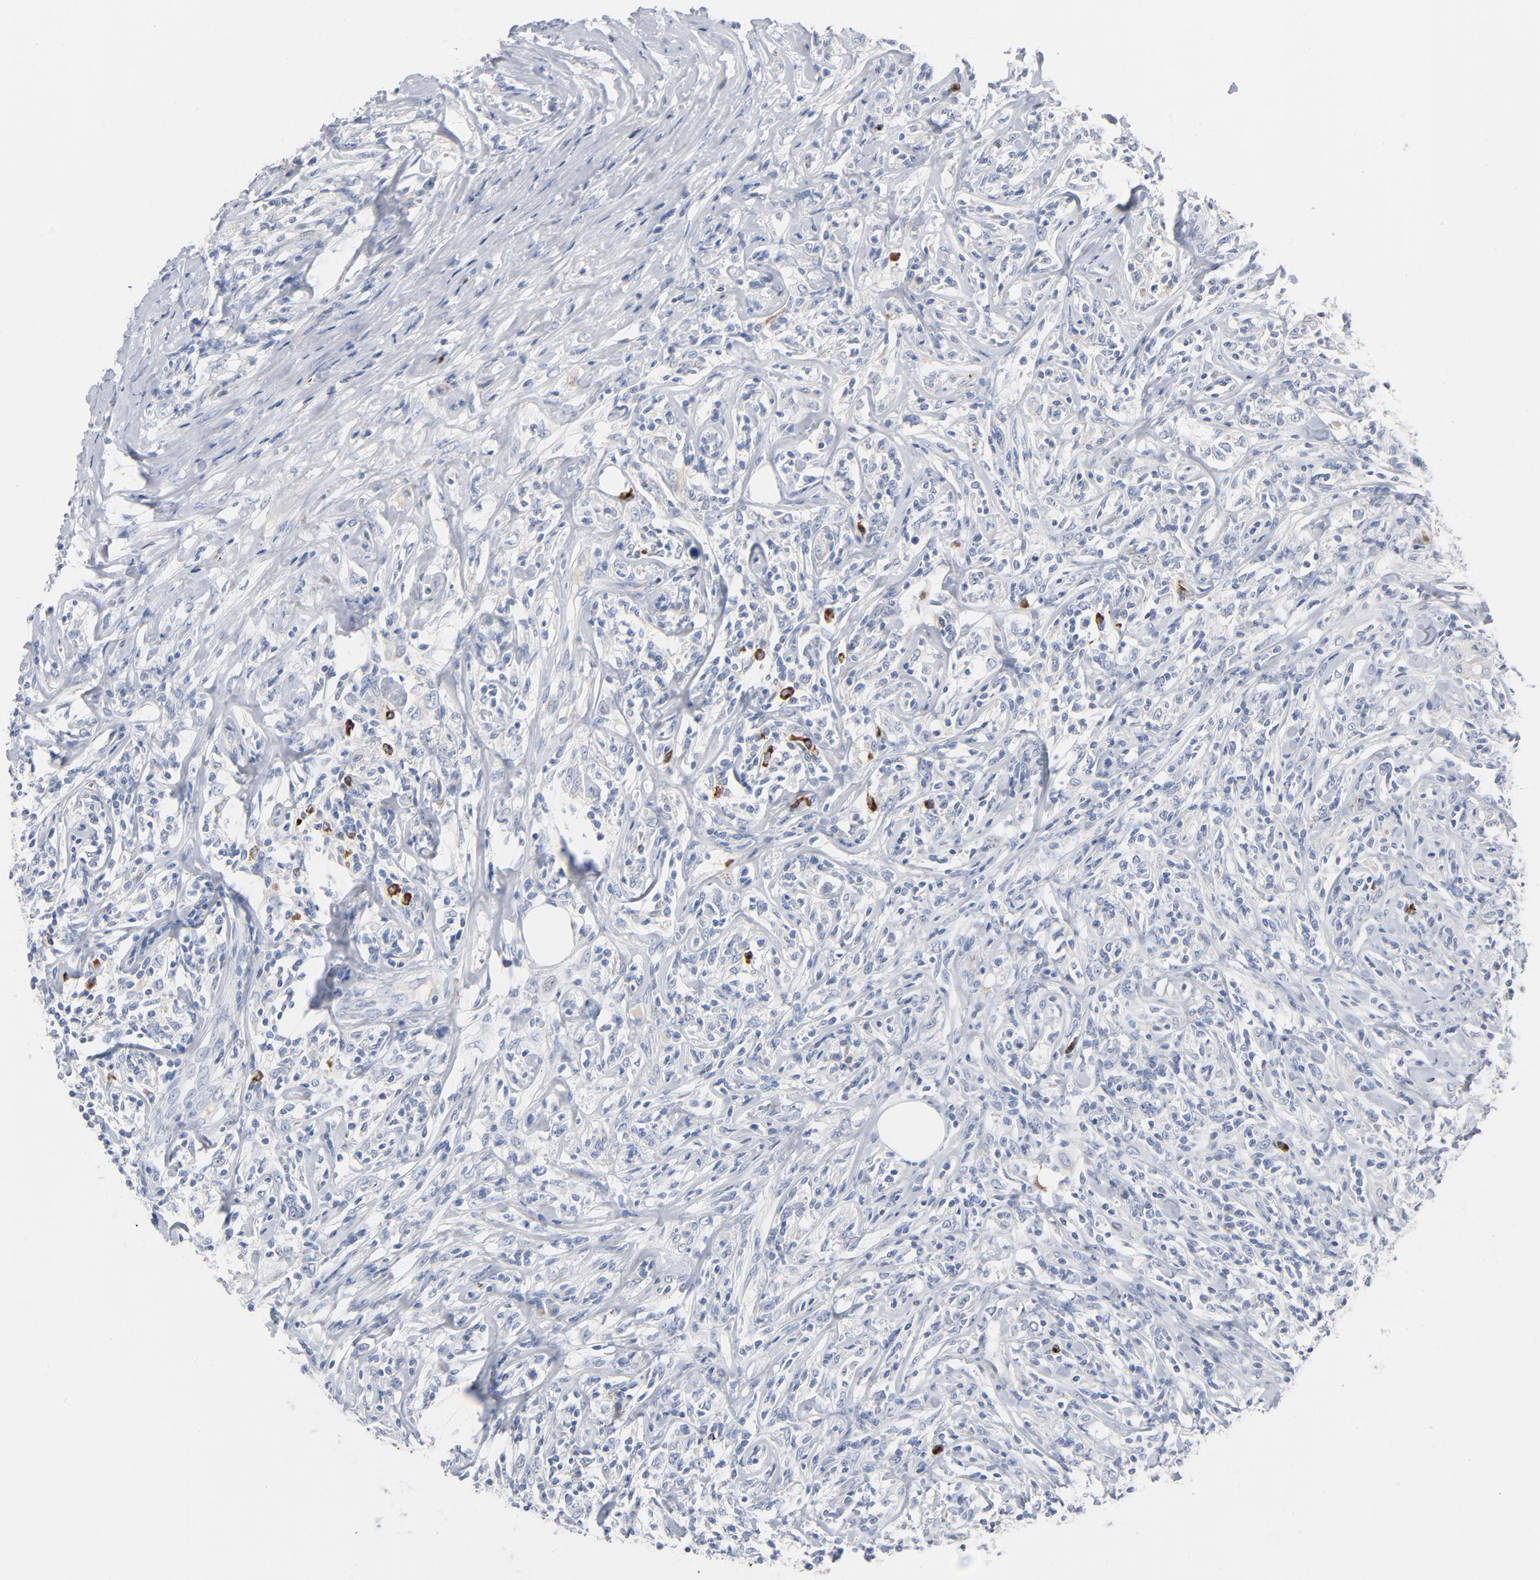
{"staining": {"intensity": "negative", "quantity": "none", "location": "none"}, "tissue": "lymphoma", "cell_type": "Tumor cells", "image_type": "cancer", "snomed": [{"axis": "morphology", "description": "Malignant lymphoma, non-Hodgkin's type, High grade"}, {"axis": "topography", "description": "Lymph node"}], "caption": "DAB immunohistochemical staining of human malignant lymphoma, non-Hodgkin's type (high-grade) demonstrates no significant expression in tumor cells.", "gene": "GZMB", "patient": {"sex": "female", "age": 84}}